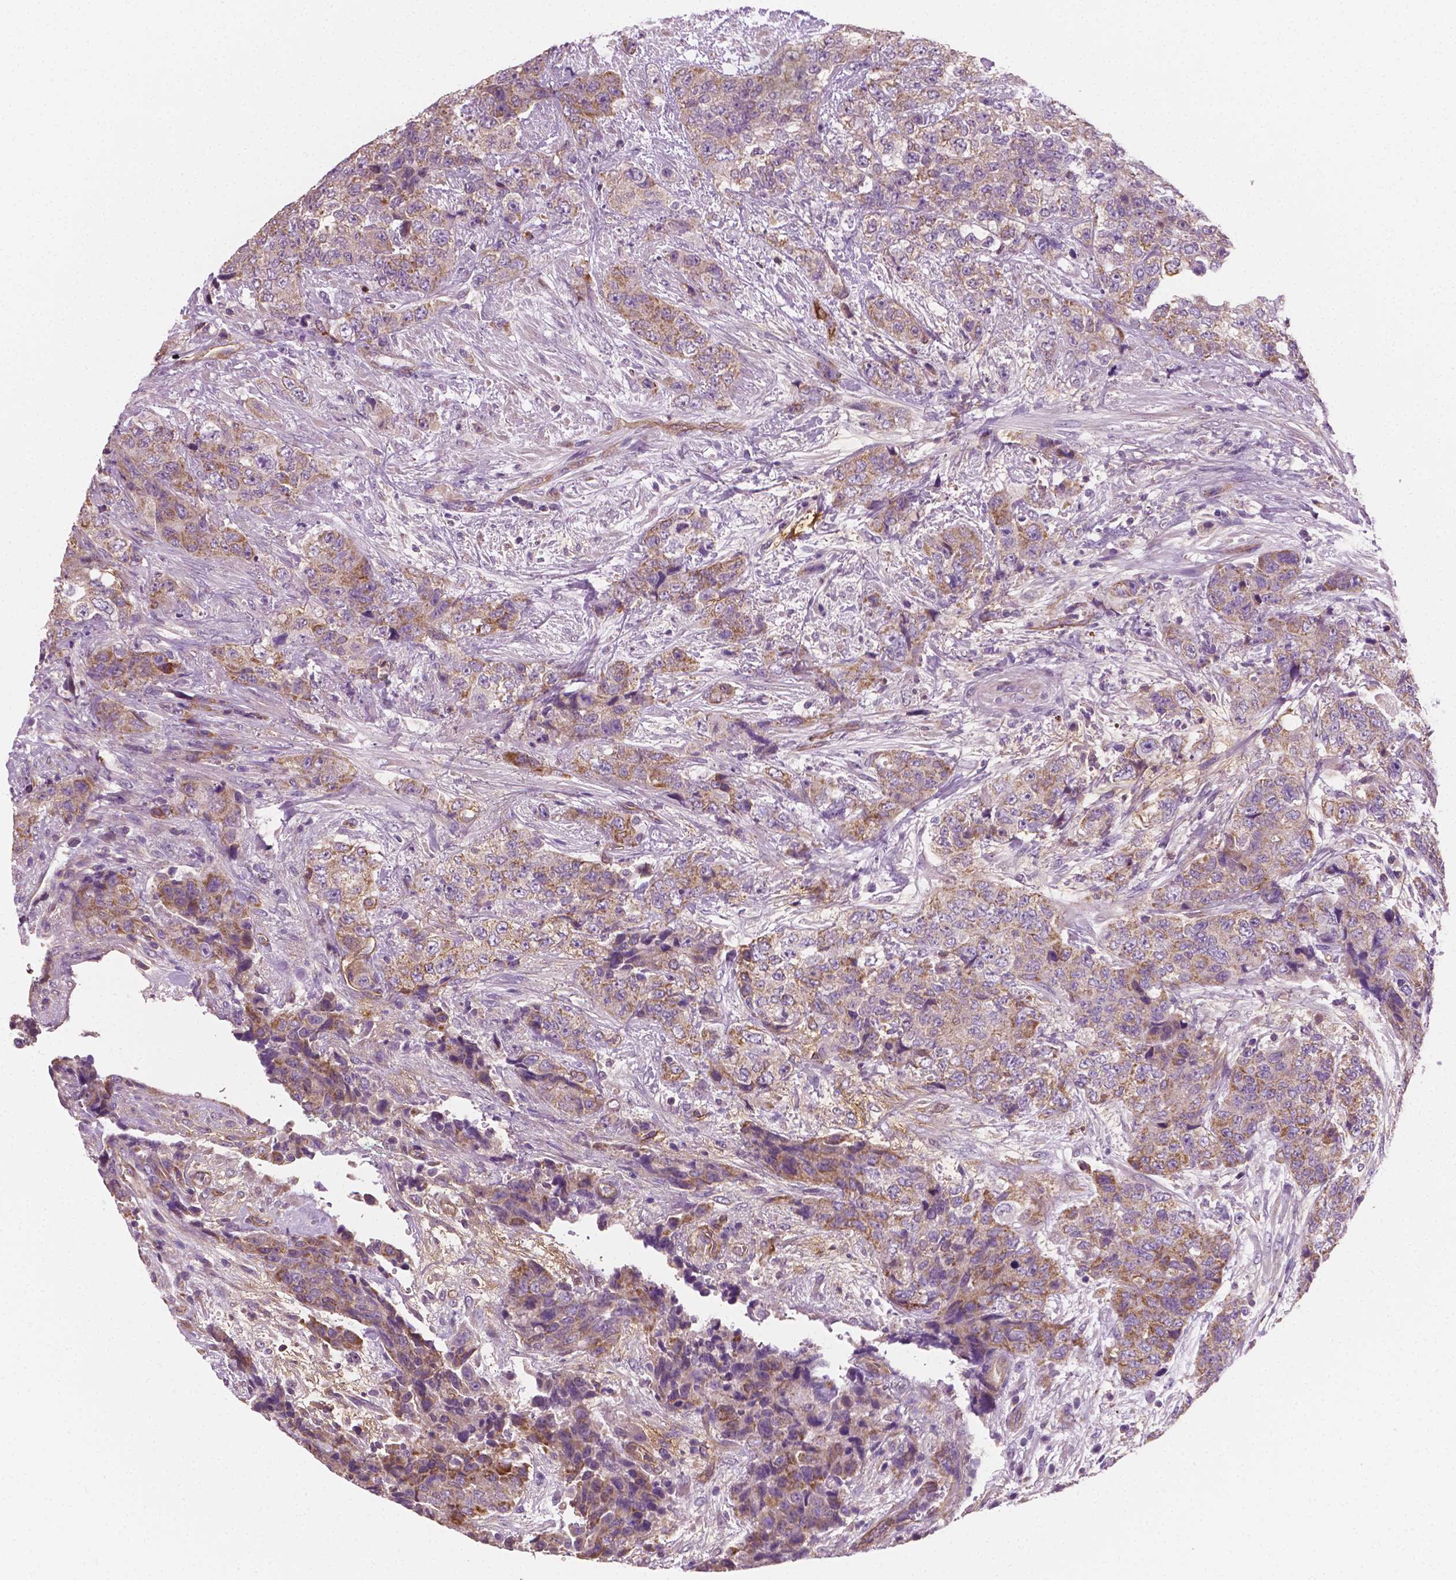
{"staining": {"intensity": "weak", "quantity": ">75%", "location": "cytoplasmic/membranous"}, "tissue": "urothelial cancer", "cell_type": "Tumor cells", "image_type": "cancer", "snomed": [{"axis": "morphology", "description": "Urothelial carcinoma, High grade"}, {"axis": "topography", "description": "Urinary bladder"}], "caption": "Immunohistochemistry of human urothelial carcinoma (high-grade) exhibits low levels of weak cytoplasmic/membranous expression in approximately >75% of tumor cells.", "gene": "PTX3", "patient": {"sex": "female", "age": 78}}